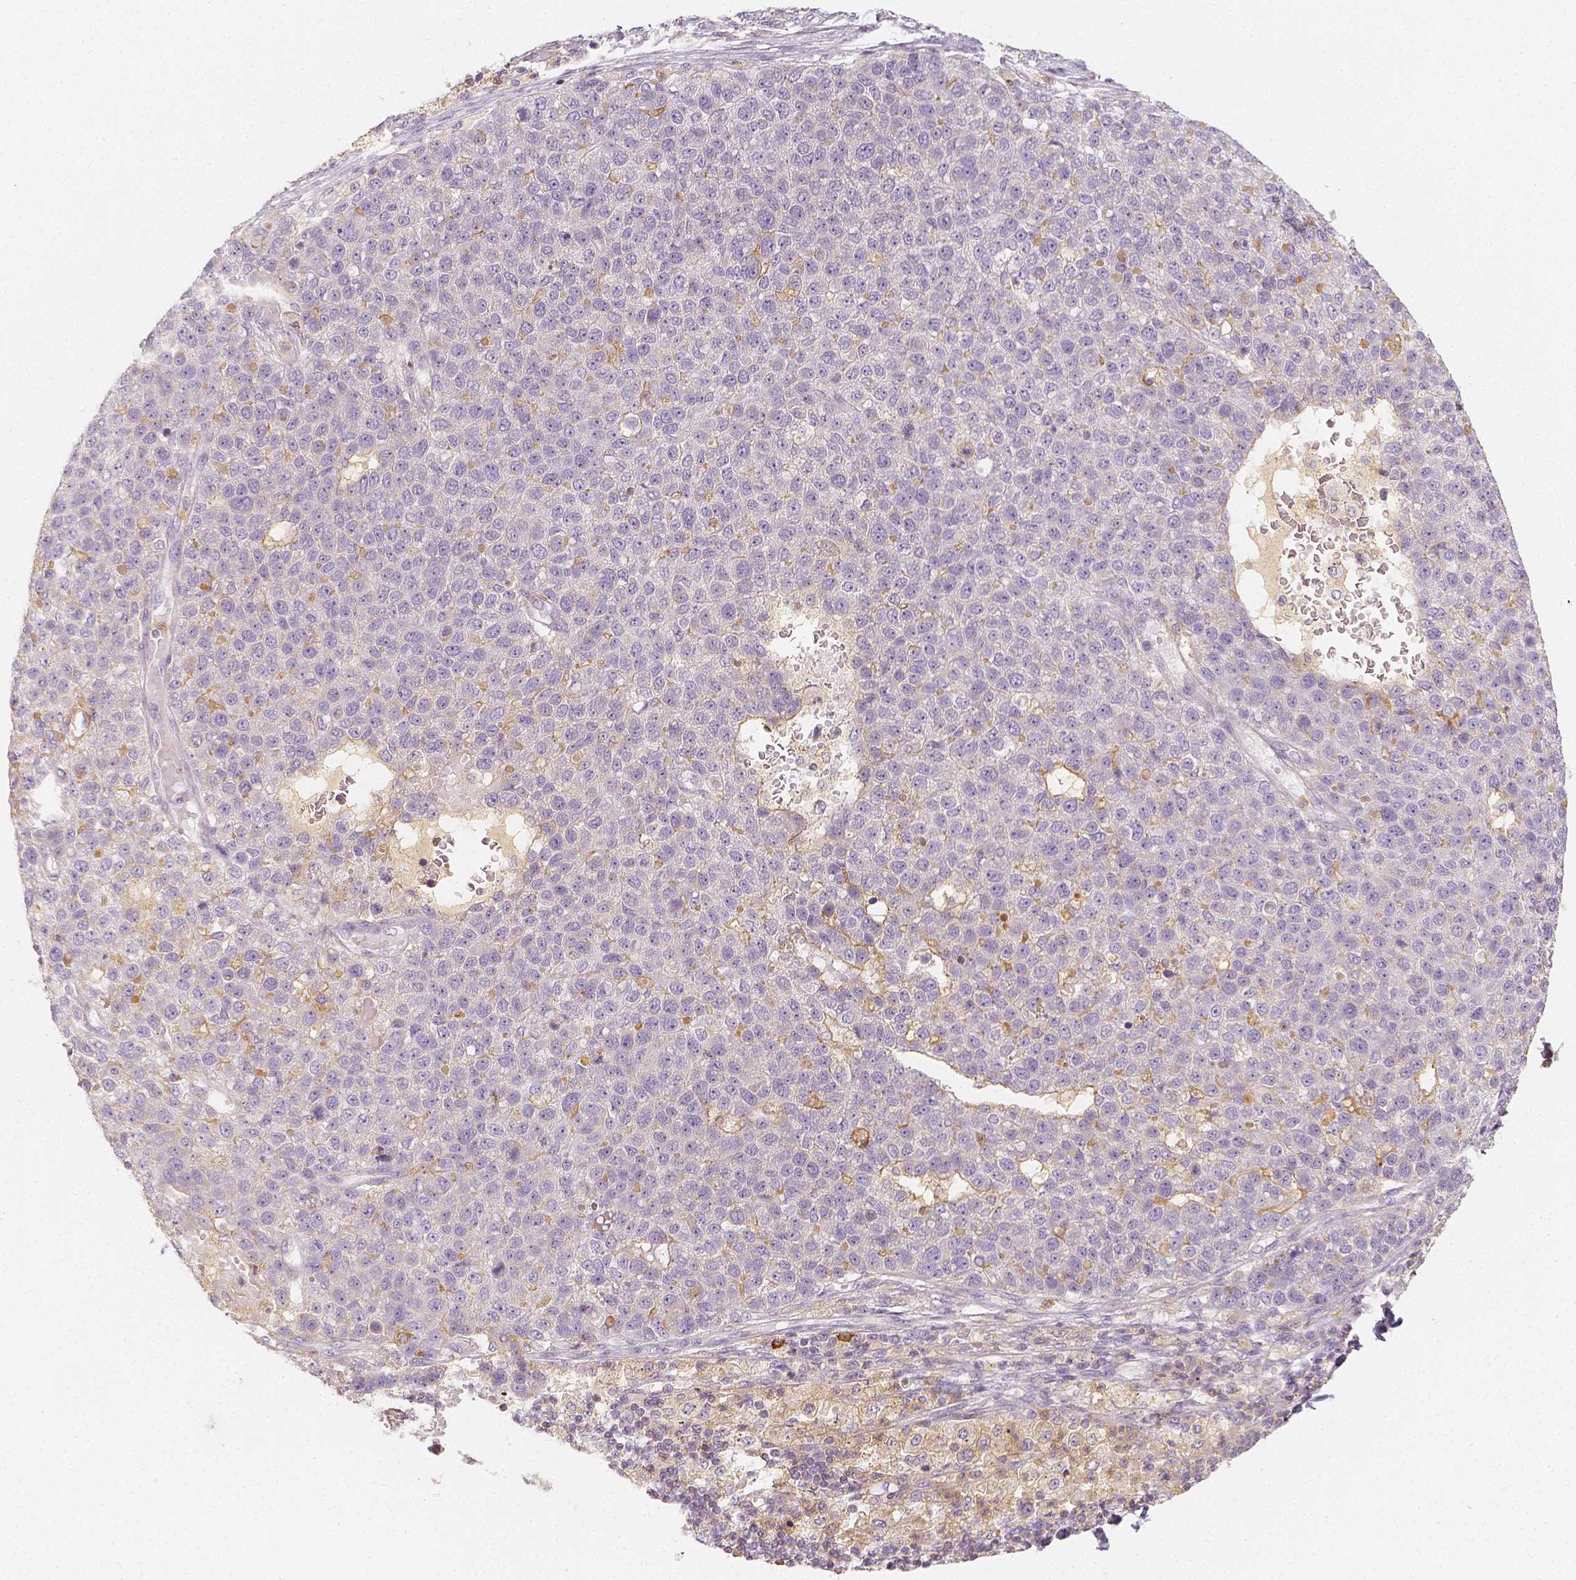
{"staining": {"intensity": "moderate", "quantity": "<25%", "location": "cytoplasmic/membranous"}, "tissue": "pancreatic cancer", "cell_type": "Tumor cells", "image_type": "cancer", "snomed": [{"axis": "morphology", "description": "Adenocarcinoma, NOS"}, {"axis": "topography", "description": "Pancreas"}], "caption": "Immunohistochemical staining of pancreatic cancer displays low levels of moderate cytoplasmic/membranous staining in approximately <25% of tumor cells.", "gene": "PTPRJ", "patient": {"sex": "female", "age": 61}}